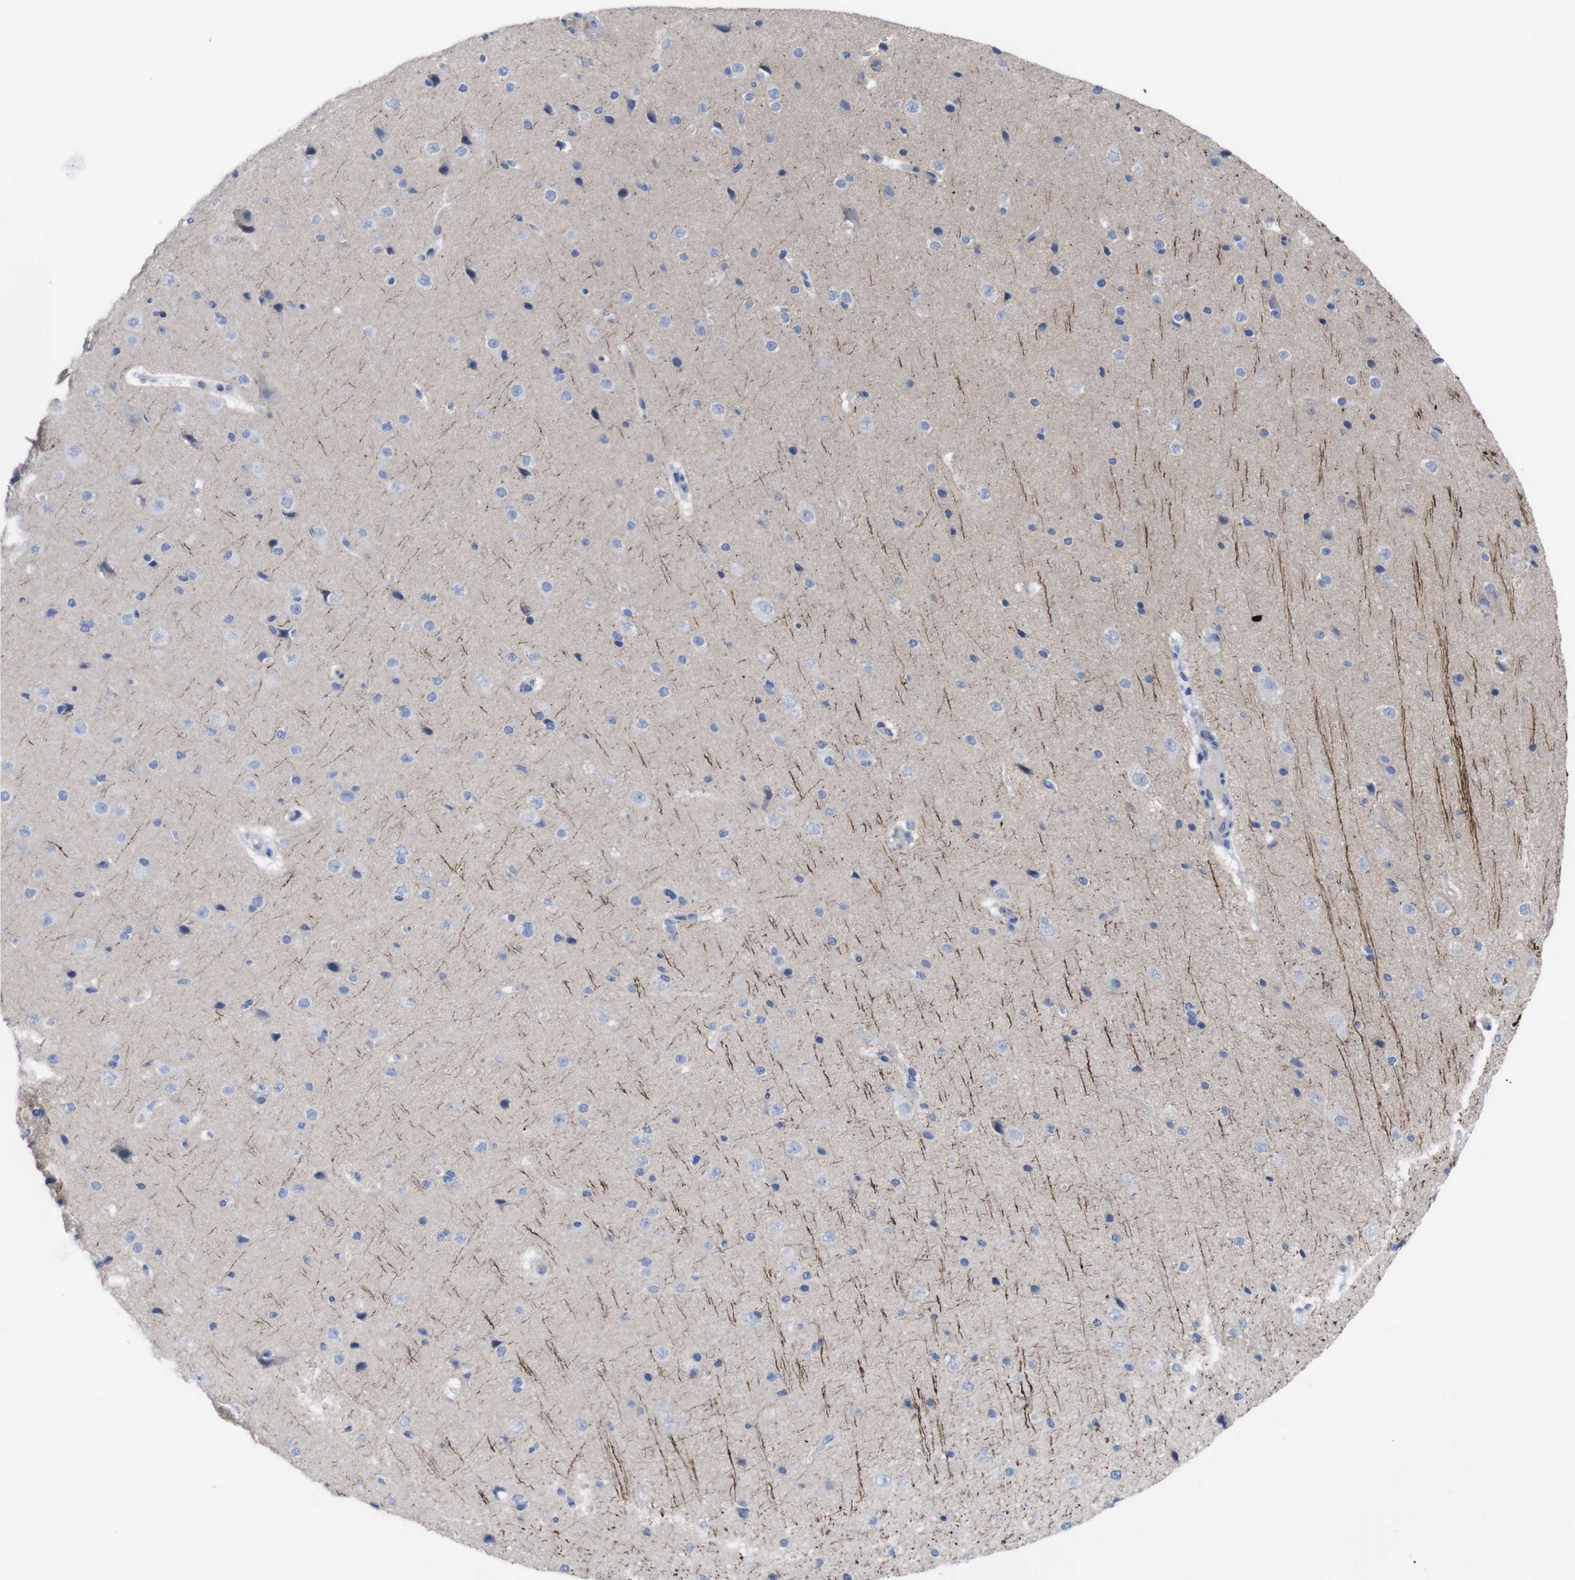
{"staining": {"intensity": "negative", "quantity": "none", "location": "none"}, "tissue": "cerebral cortex", "cell_type": "Endothelial cells", "image_type": "normal", "snomed": [{"axis": "morphology", "description": "Normal tissue, NOS"}, {"axis": "morphology", "description": "Developmental malformation"}, {"axis": "topography", "description": "Cerebral cortex"}], "caption": "Immunohistochemistry micrograph of unremarkable cerebral cortex: cerebral cortex stained with DAB (3,3'-diaminobenzidine) shows no significant protein staining in endothelial cells.", "gene": "C5AR1", "patient": {"sex": "female", "age": 30}}